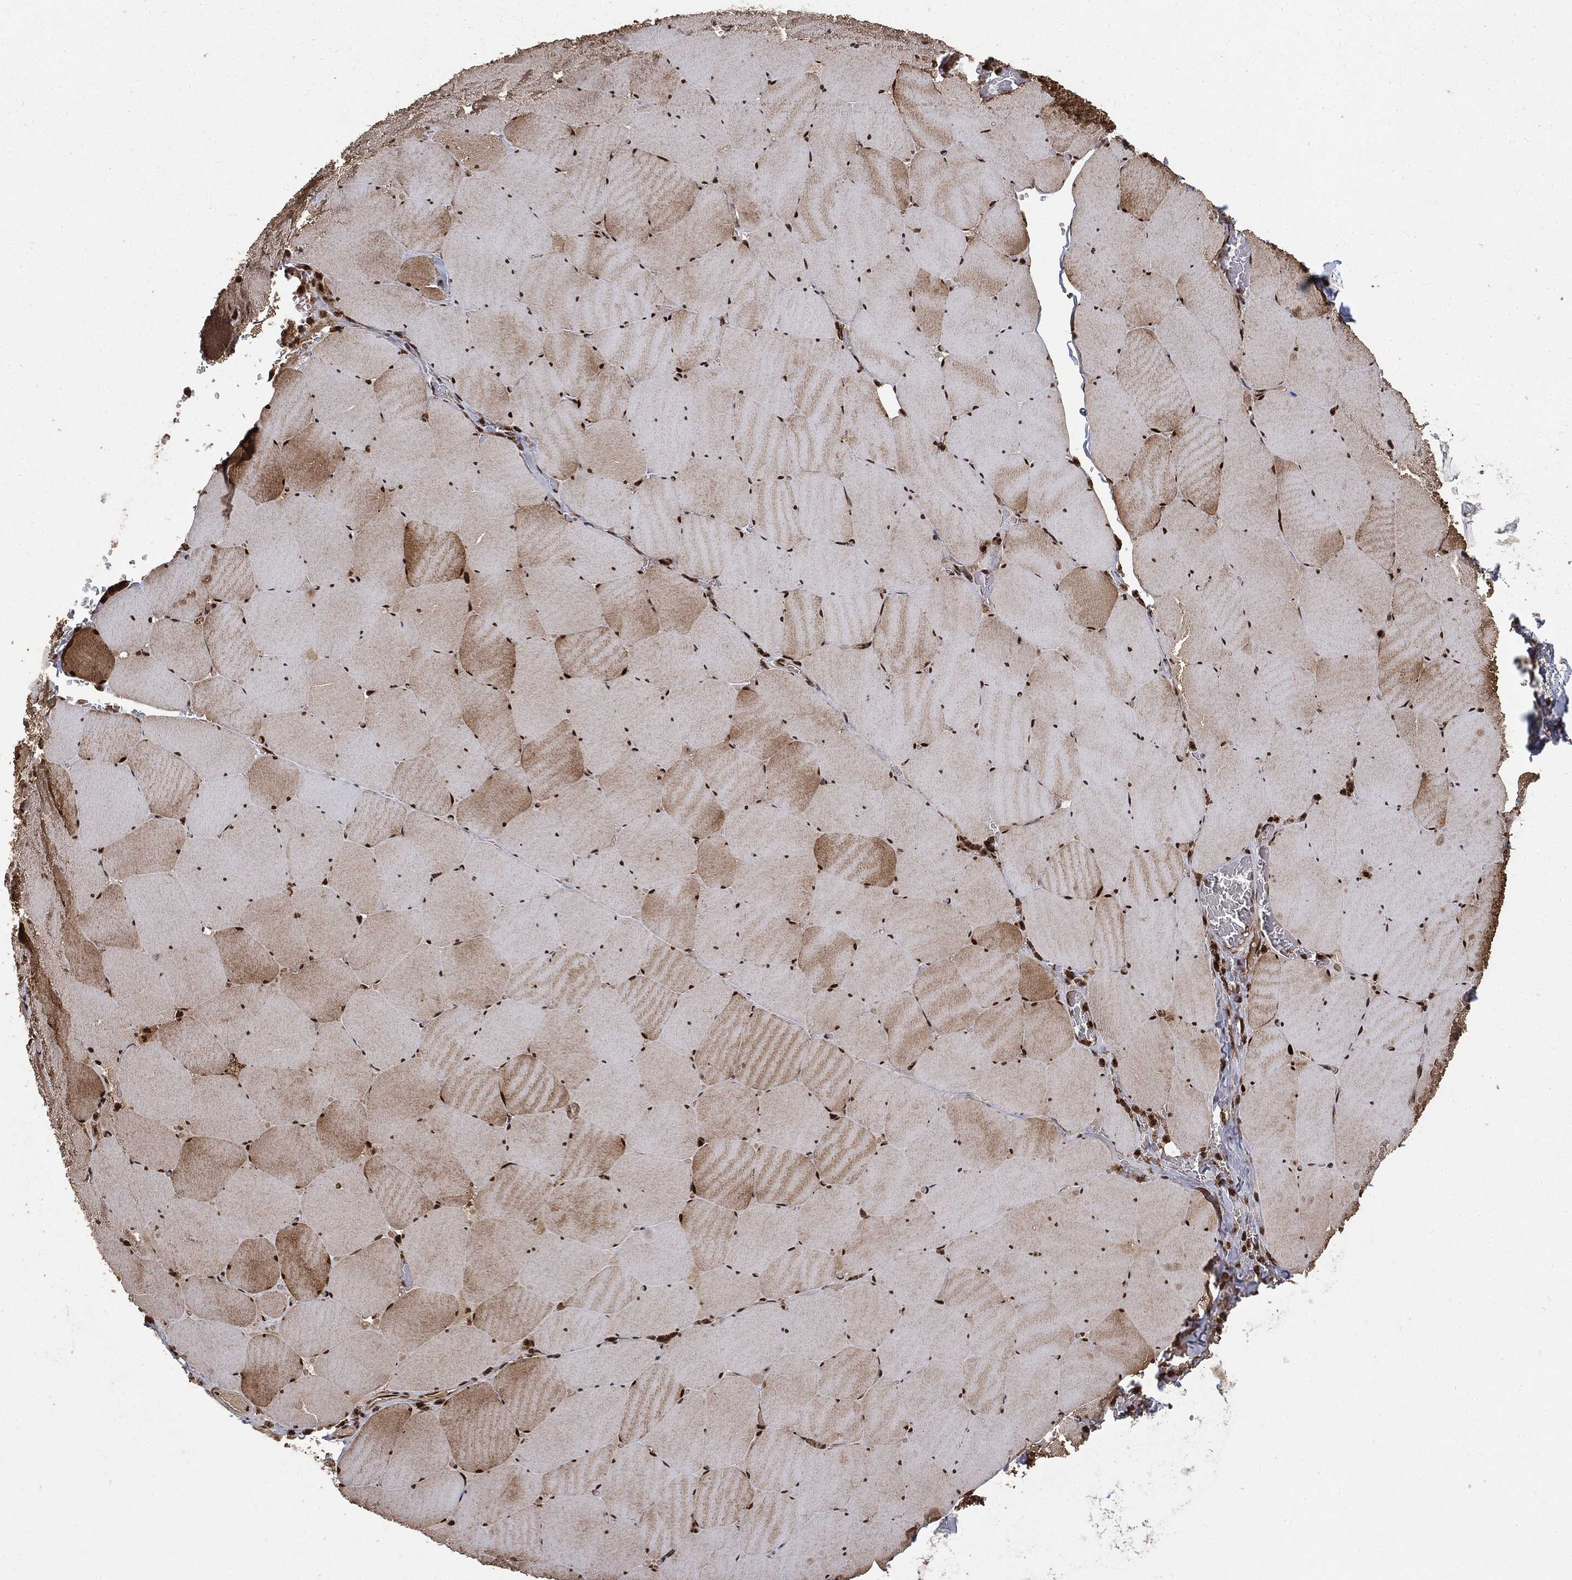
{"staining": {"intensity": "strong", "quantity": "<25%", "location": "cytoplasmic/membranous,nuclear"}, "tissue": "skeletal muscle", "cell_type": "Myocytes", "image_type": "normal", "snomed": [{"axis": "morphology", "description": "Normal tissue, NOS"}, {"axis": "morphology", "description": "Malignant melanoma, Metastatic site"}, {"axis": "topography", "description": "Skeletal muscle"}], "caption": "Strong cytoplasmic/membranous,nuclear positivity for a protein is appreciated in approximately <25% of myocytes of benign skeletal muscle using immunohistochemistry.", "gene": "CTDP1", "patient": {"sex": "male", "age": 50}}